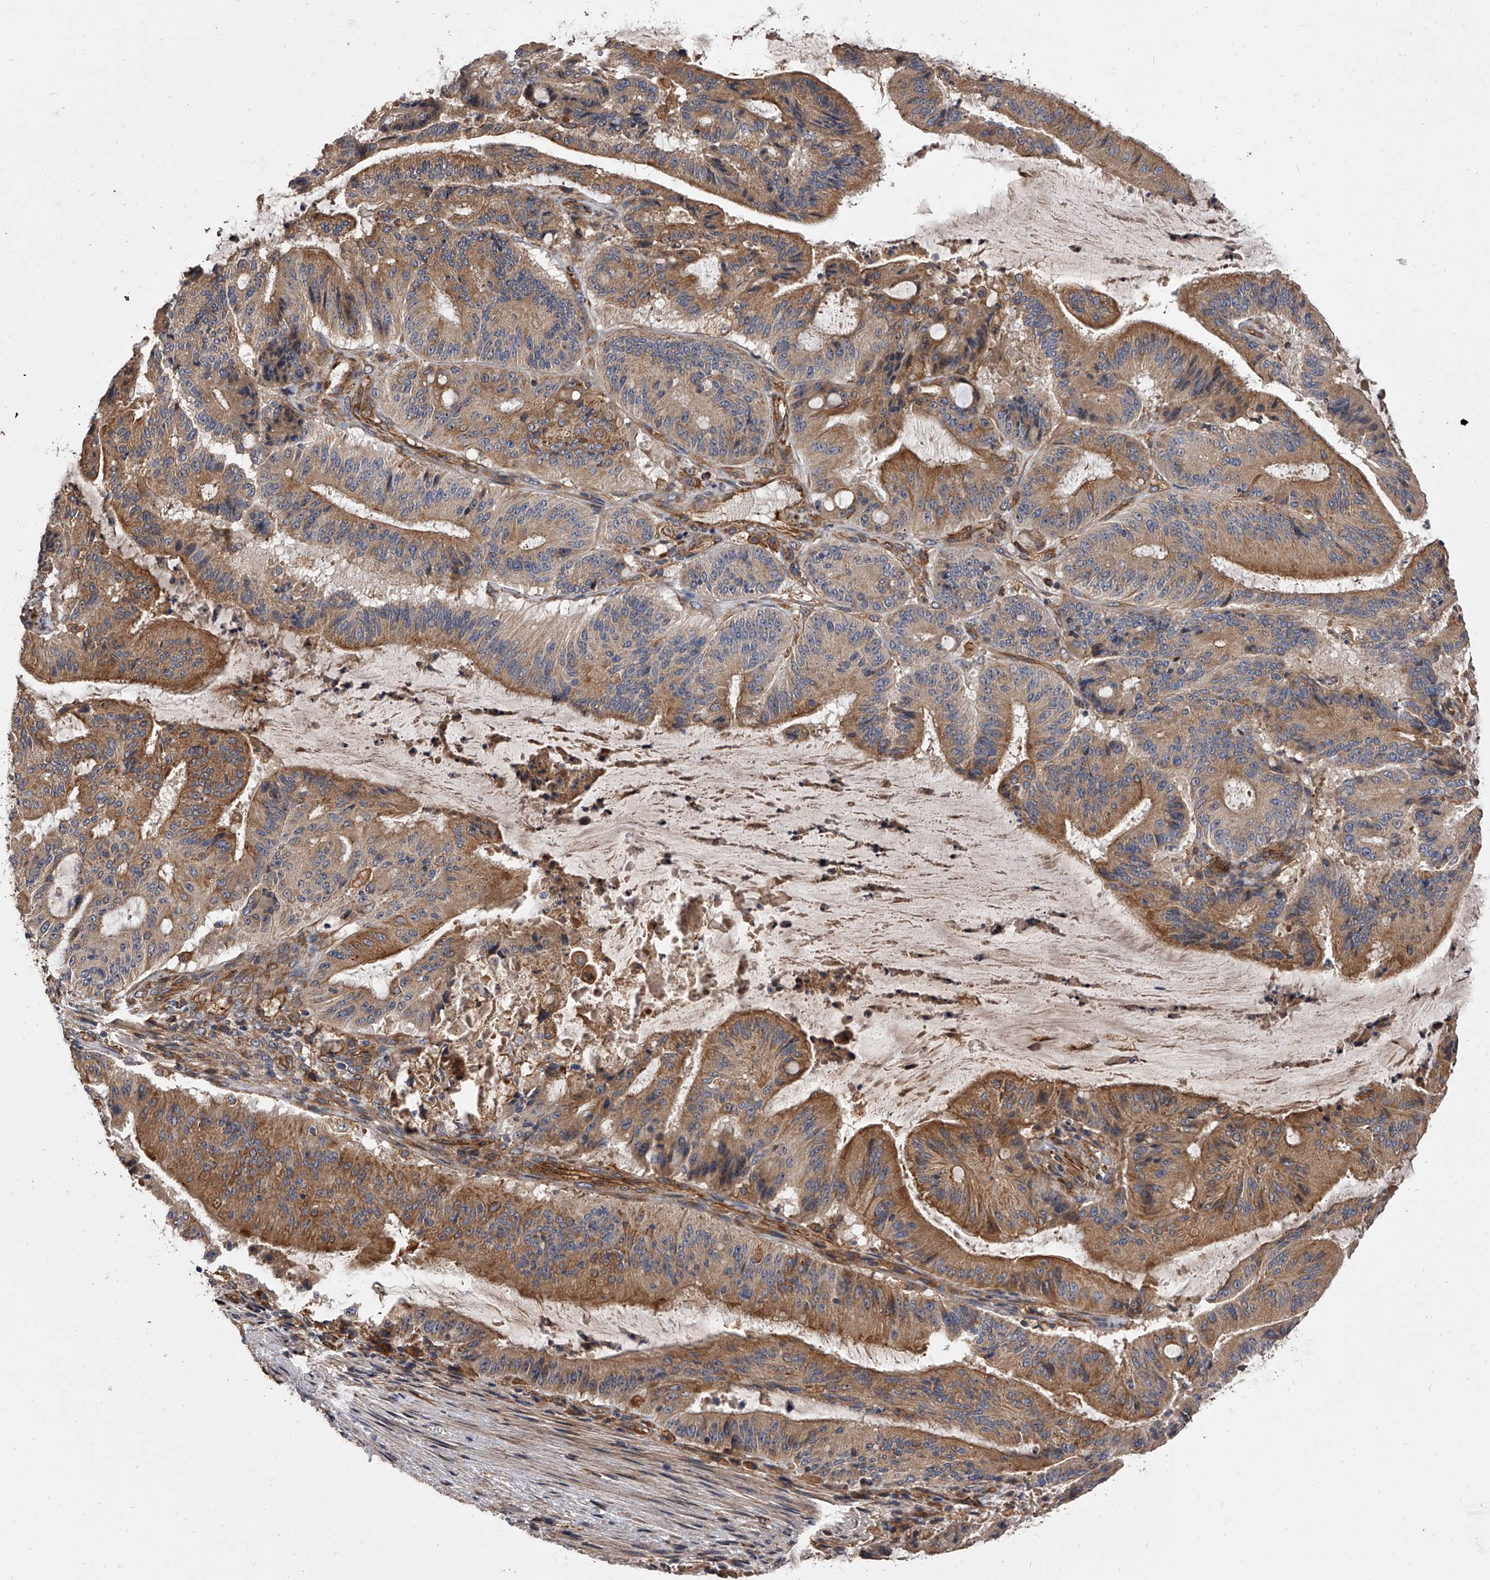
{"staining": {"intensity": "moderate", "quantity": ">75%", "location": "cytoplasmic/membranous"}, "tissue": "liver cancer", "cell_type": "Tumor cells", "image_type": "cancer", "snomed": [{"axis": "morphology", "description": "Normal tissue, NOS"}, {"axis": "morphology", "description": "Cholangiocarcinoma"}, {"axis": "topography", "description": "Liver"}, {"axis": "topography", "description": "Peripheral nerve tissue"}], "caption": "Liver cancer (cholangiocarcinoma) stained with DAB (3,3'-diaminobenzidine) immunohistochemistry reveals medium levels of moderate cytoplasmic/membranous staining in approximately >75% of tumor cells.", "gene": "EXOC4", "patient": {"sex": "female", "age": 73}}